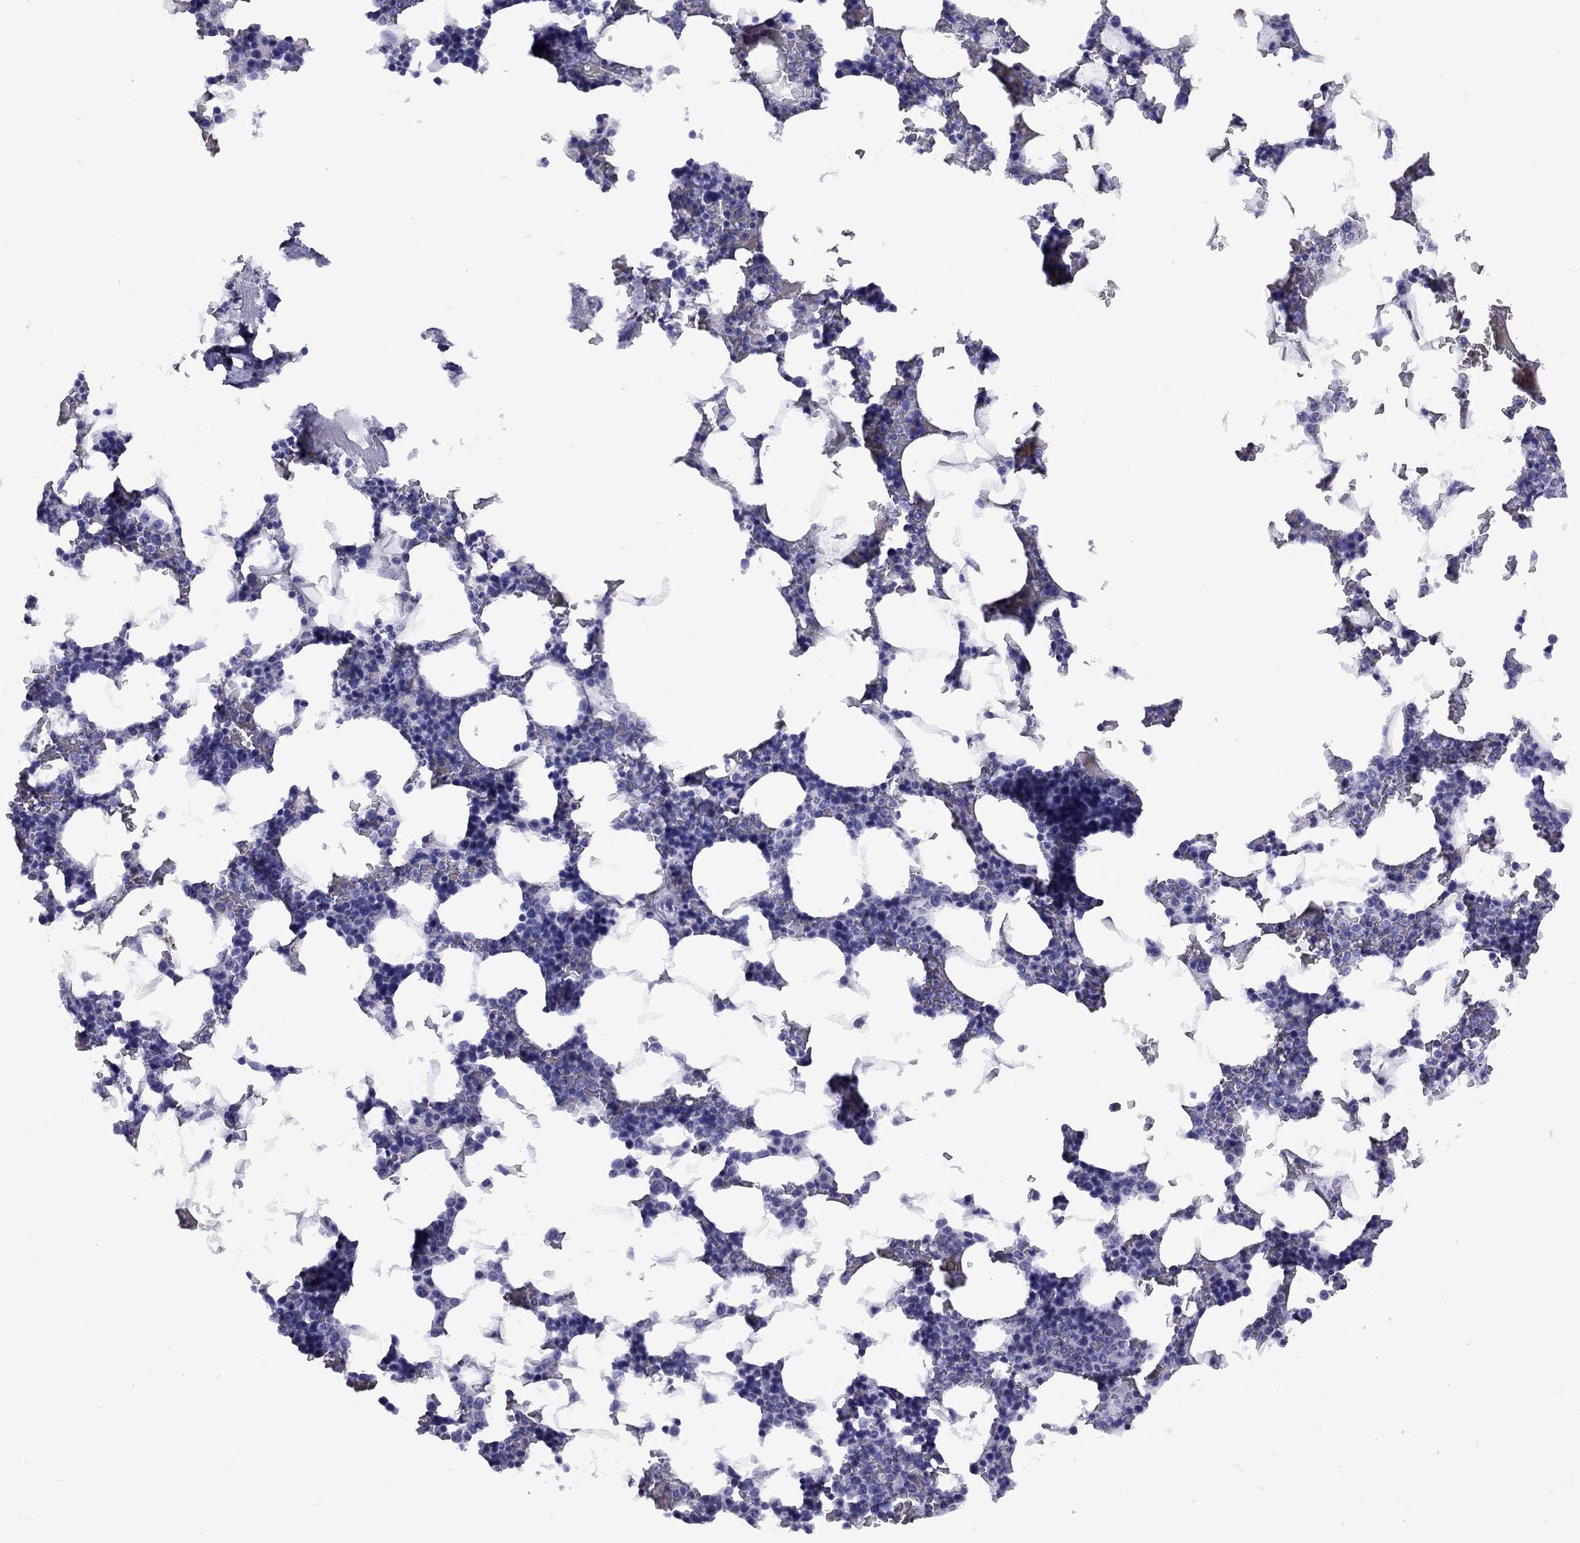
{"staining": {"intensity": "negative", "quantity": "none", "location": "none"}, "tissue": "bone marrow", "cell_type": "Hematopoietic cells", "image_type": "normal", "snomed": [{"axis": "morphology", "description": "Normal tissue, NOS"}, {"axis": "topography", "description": "Bone marrow"}], "caption": "Bone marrow stained for a protein using IHC exhibits no positivity hematopoietic cells.", "gene": "FSCN3", "patient": {"sex": "male", "age": 51}}